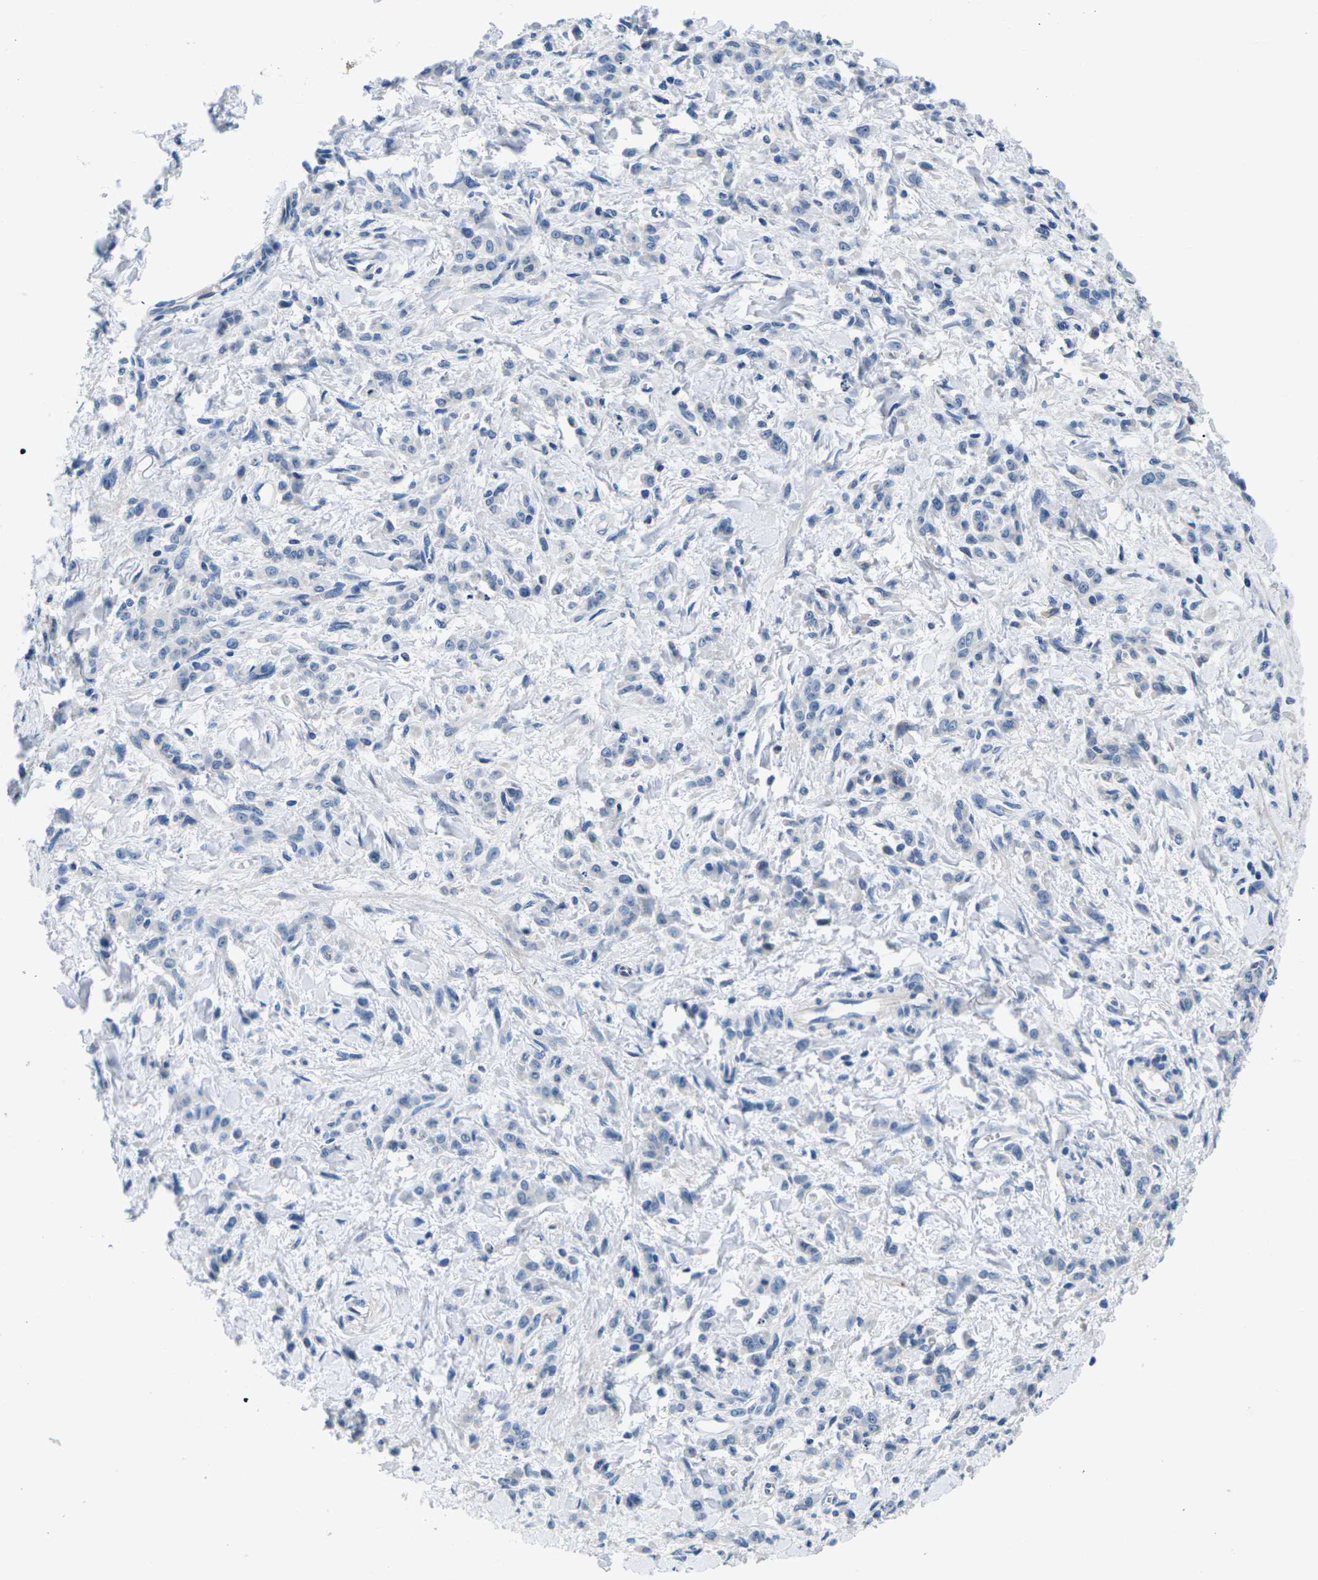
{"staining": {"intensity": "negative", "quantity": "none", "location": "none"}, "tissue": "stomach cancer", "cell_type": "Tumor cells", "image_type": "cancer", "snomed": [{"axis": "morphology", "description": "Normal tissue, NOS"}, {"axis": "morphology", "description": "Adenocarcinoma, NOS"}, {"axis": "topography", "description": "Stomach"}], "caption": "A high-resolution photomicrograph shows IHC staining of stomach adenocarcinoma, which exhibits no significant positivity in tumor cells. (IHC, brightfield microscopy, high magnification).", "gene": "TSPAN2", "patient": {"sex": "male", "age": 82}}